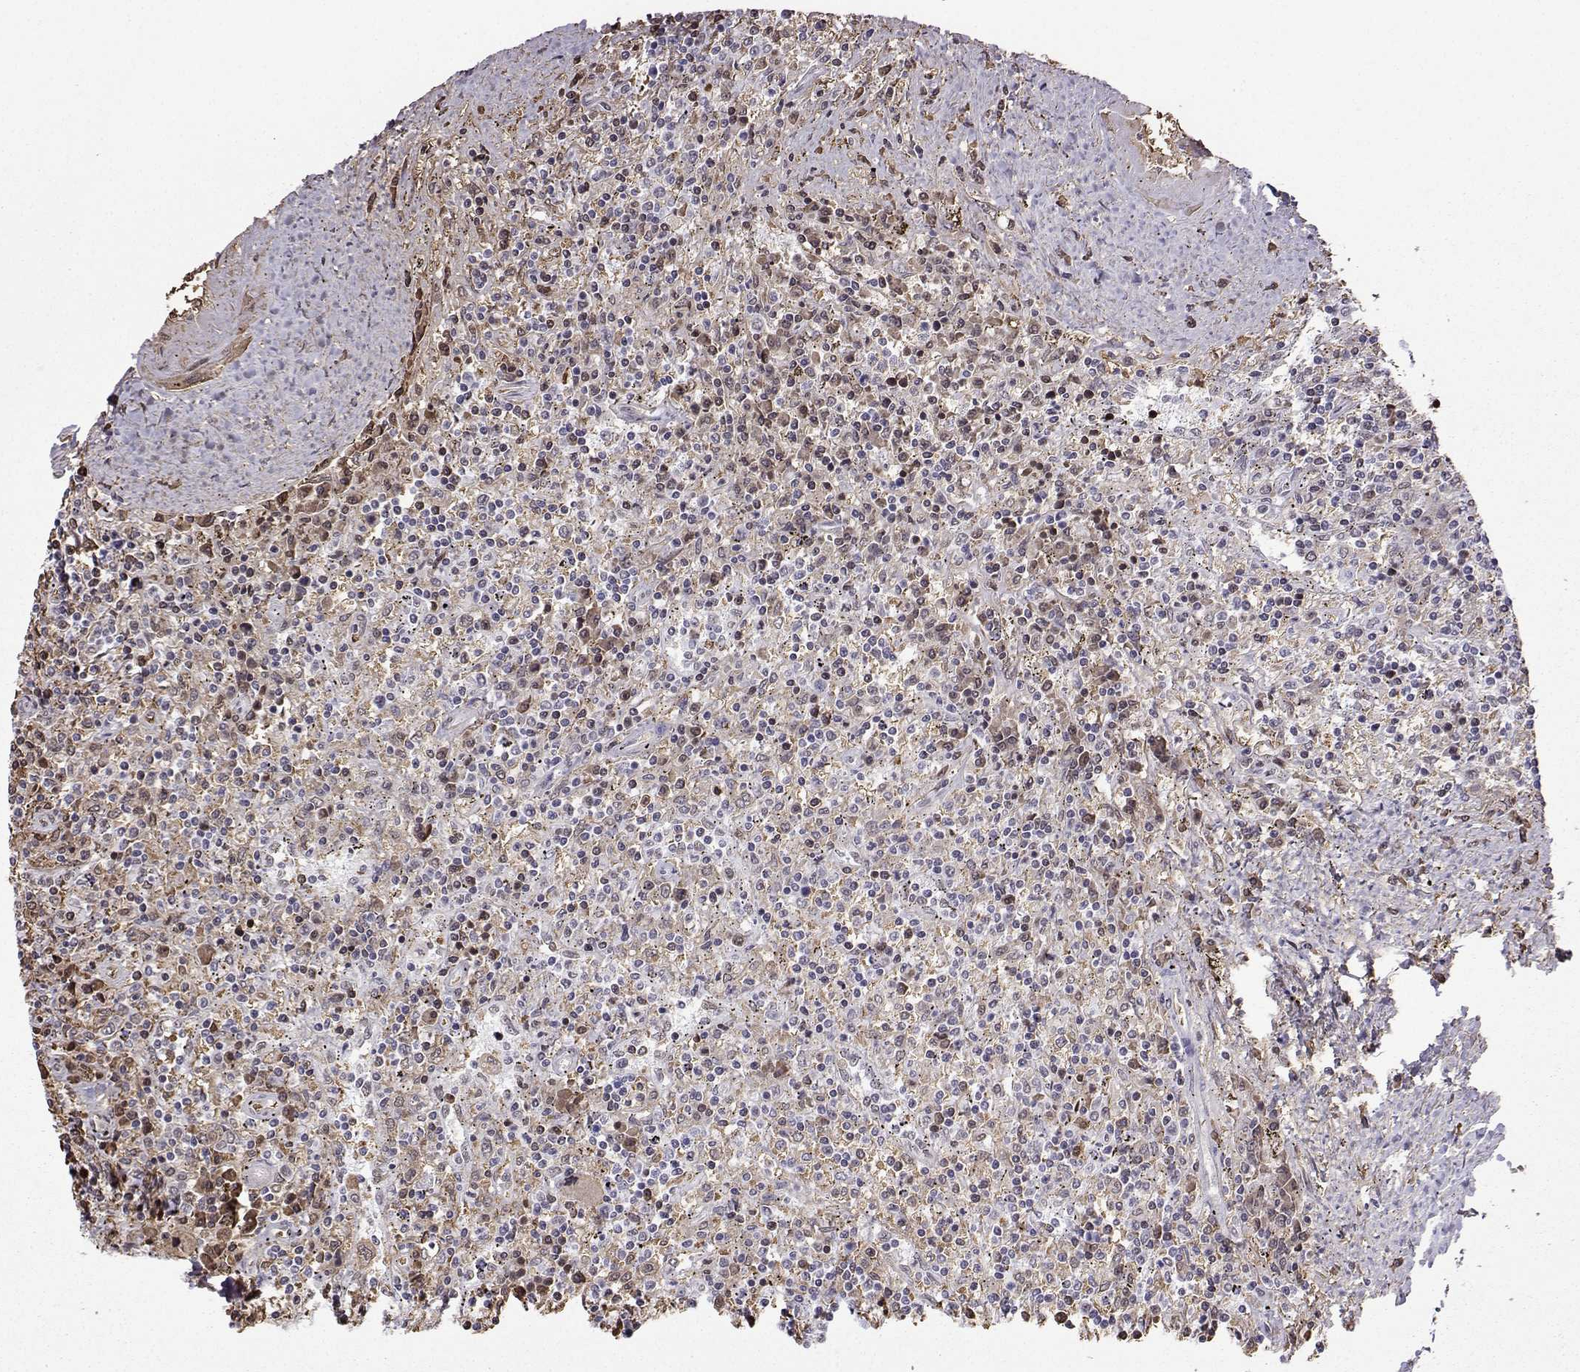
{"staining": {"intensity": "negative", "quantity": "none", "location": "none"}, "tissue": "lymphoma", "cell_type": "Tumor cells", "image_type": "cancer", "snomed": [{"axis": "morphology", "description": "Malignant lymphoma, non-Hodgkin's type, Low grade"}, {"axis": "topography", "description": "Spleen"}], "caption": "An immunohistochemistry histopathology image of low-grade malignant lymphoma, non-Hodgkin's type is shown. There is no staining in tumor cells of low-grade malignant lymphoma, non-Hodgkin's type.", "gene": "CCNK", "patient": {"sex": "male", "age": 62}}